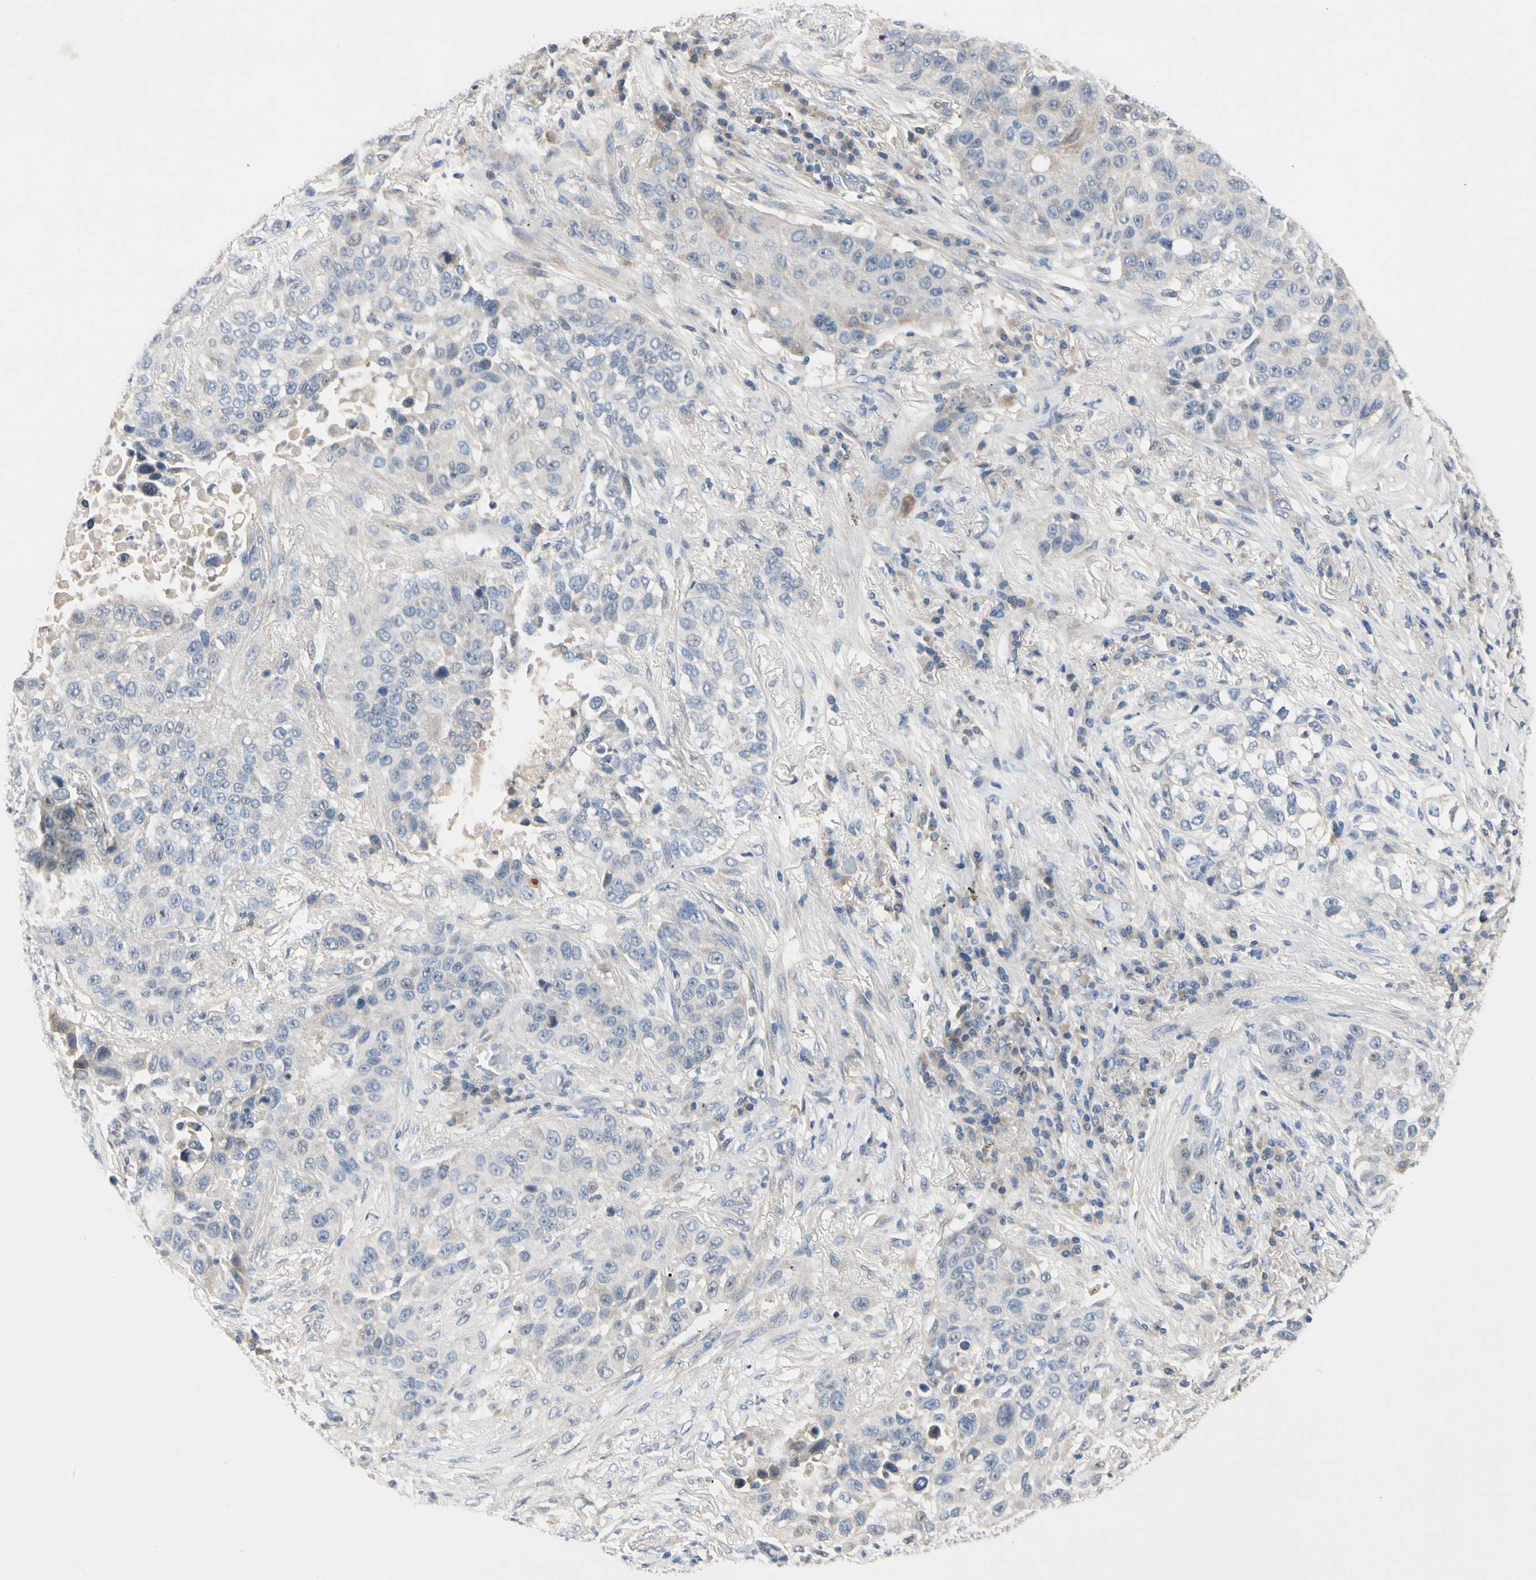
{"staining": {"intensity": "negative", "quantity": "none", "location": "none"}, "tissue": "lung cancer", "cell_type": "Tumor cells", "image_type": "cancer", "snomed": [{"axis": "morphology", "description": "Squamous cell carcinoma, NOS"}, {"axis": "topography", "description": "Lung"}], "caption": "This is an immunohistochemistry histopathology image of human lung cancer. There is no expression in tumor cells.", "gene": "GAS6", "patient": {"sex": "male", "age": 57}}